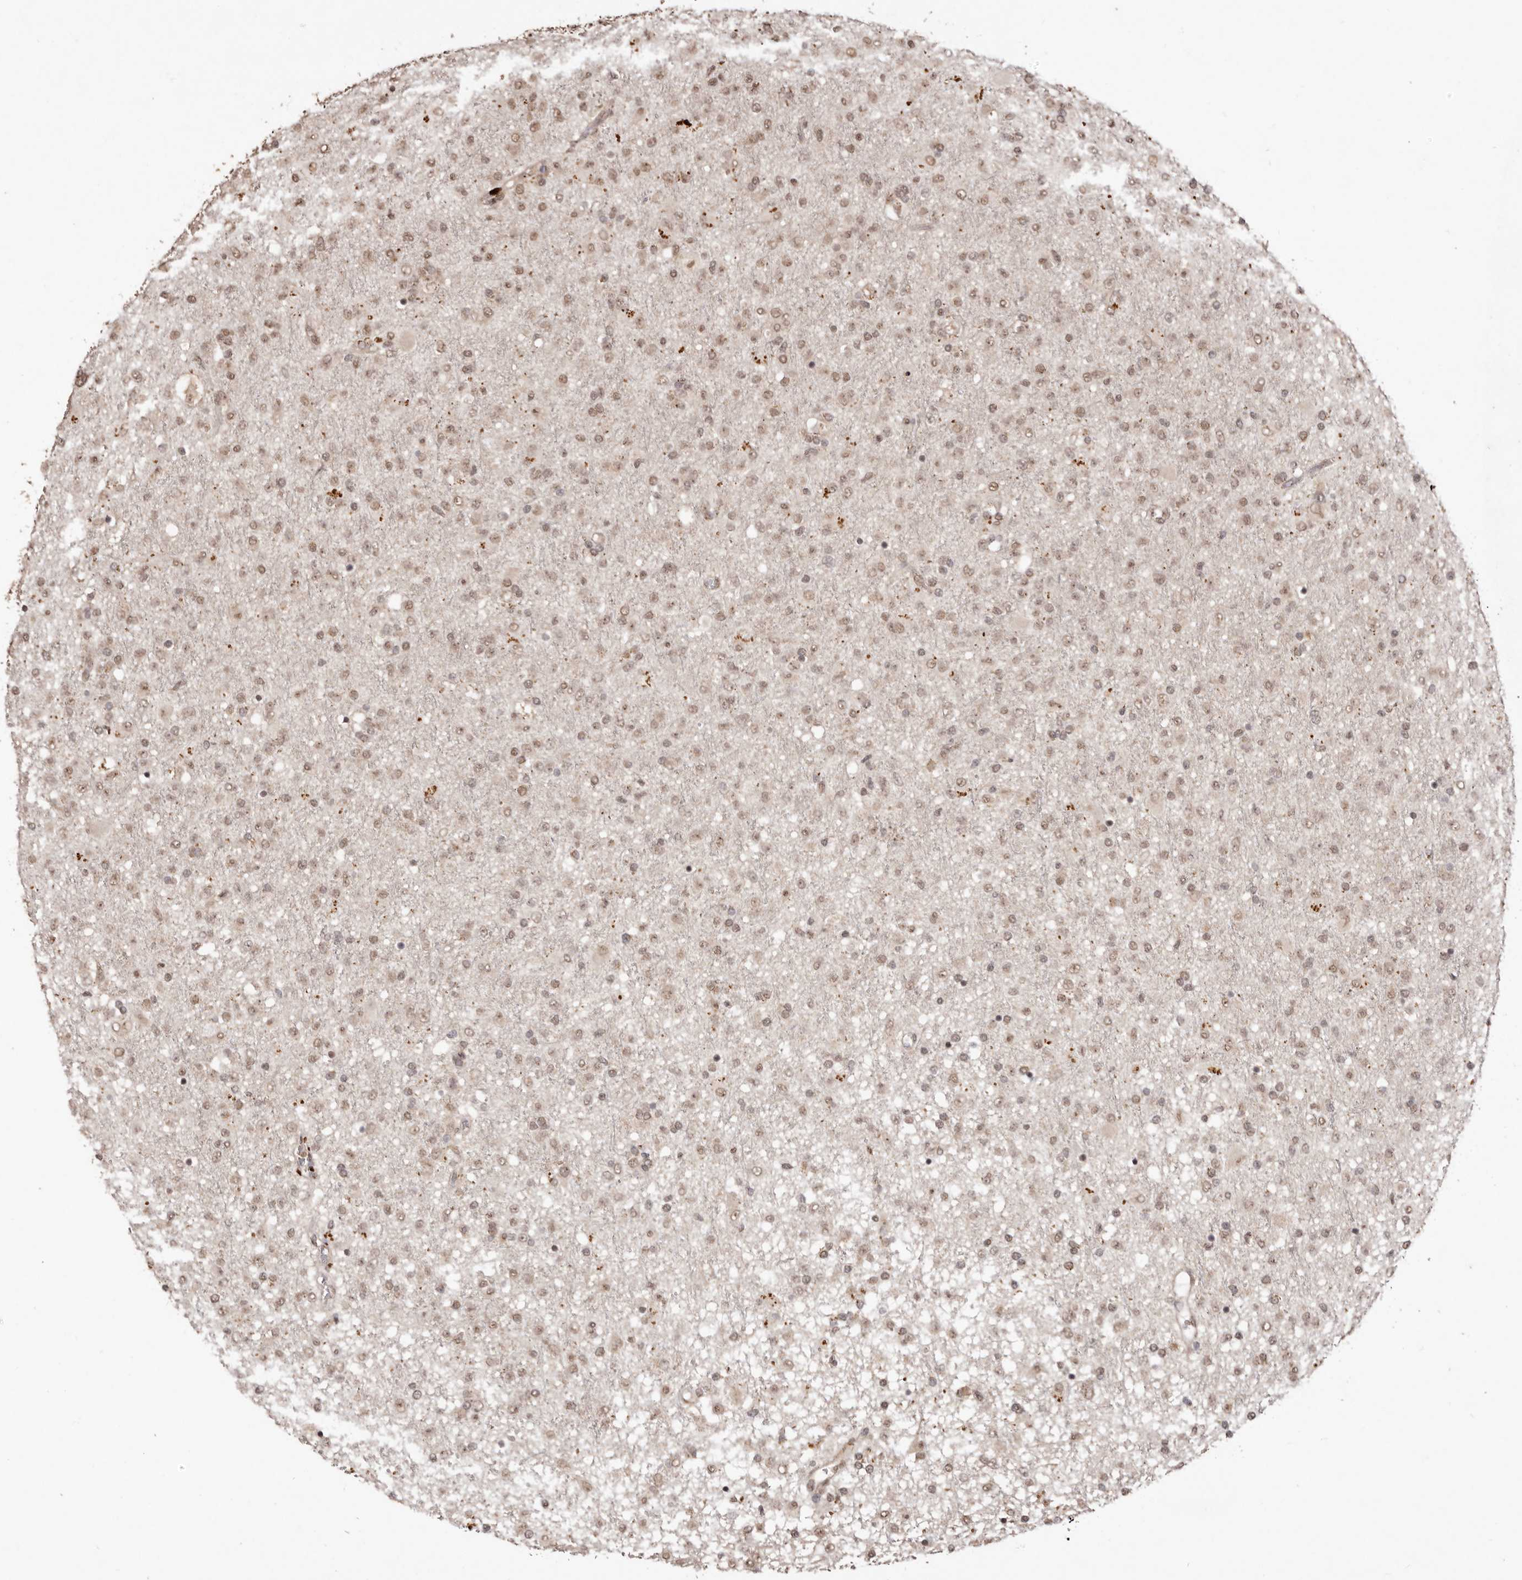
{"staining": {"intensity": "moderate", "quantity": "25%-75%", "location": "cytoplasmic/membranous,nuclear"}, "tissue": "glioma", "cell_type": "Tumor cells", "image_type": "cancer", "snomed": [{"axis": "morphology", "description": "Glioma, malignant, Low grade"}, {"axis": "topography", "description": "Brain"}], "caption": "Immunohistochemistry photomicrograph of human glioma stained for a protein (brown), which exhibits medium levels of moderate cytoplasmic/membranous and nuclear expression in approximately 25%-75% of tumor cells.", "gene": "NOTCH1", "patient": {"sex": "male", "age": 65}}